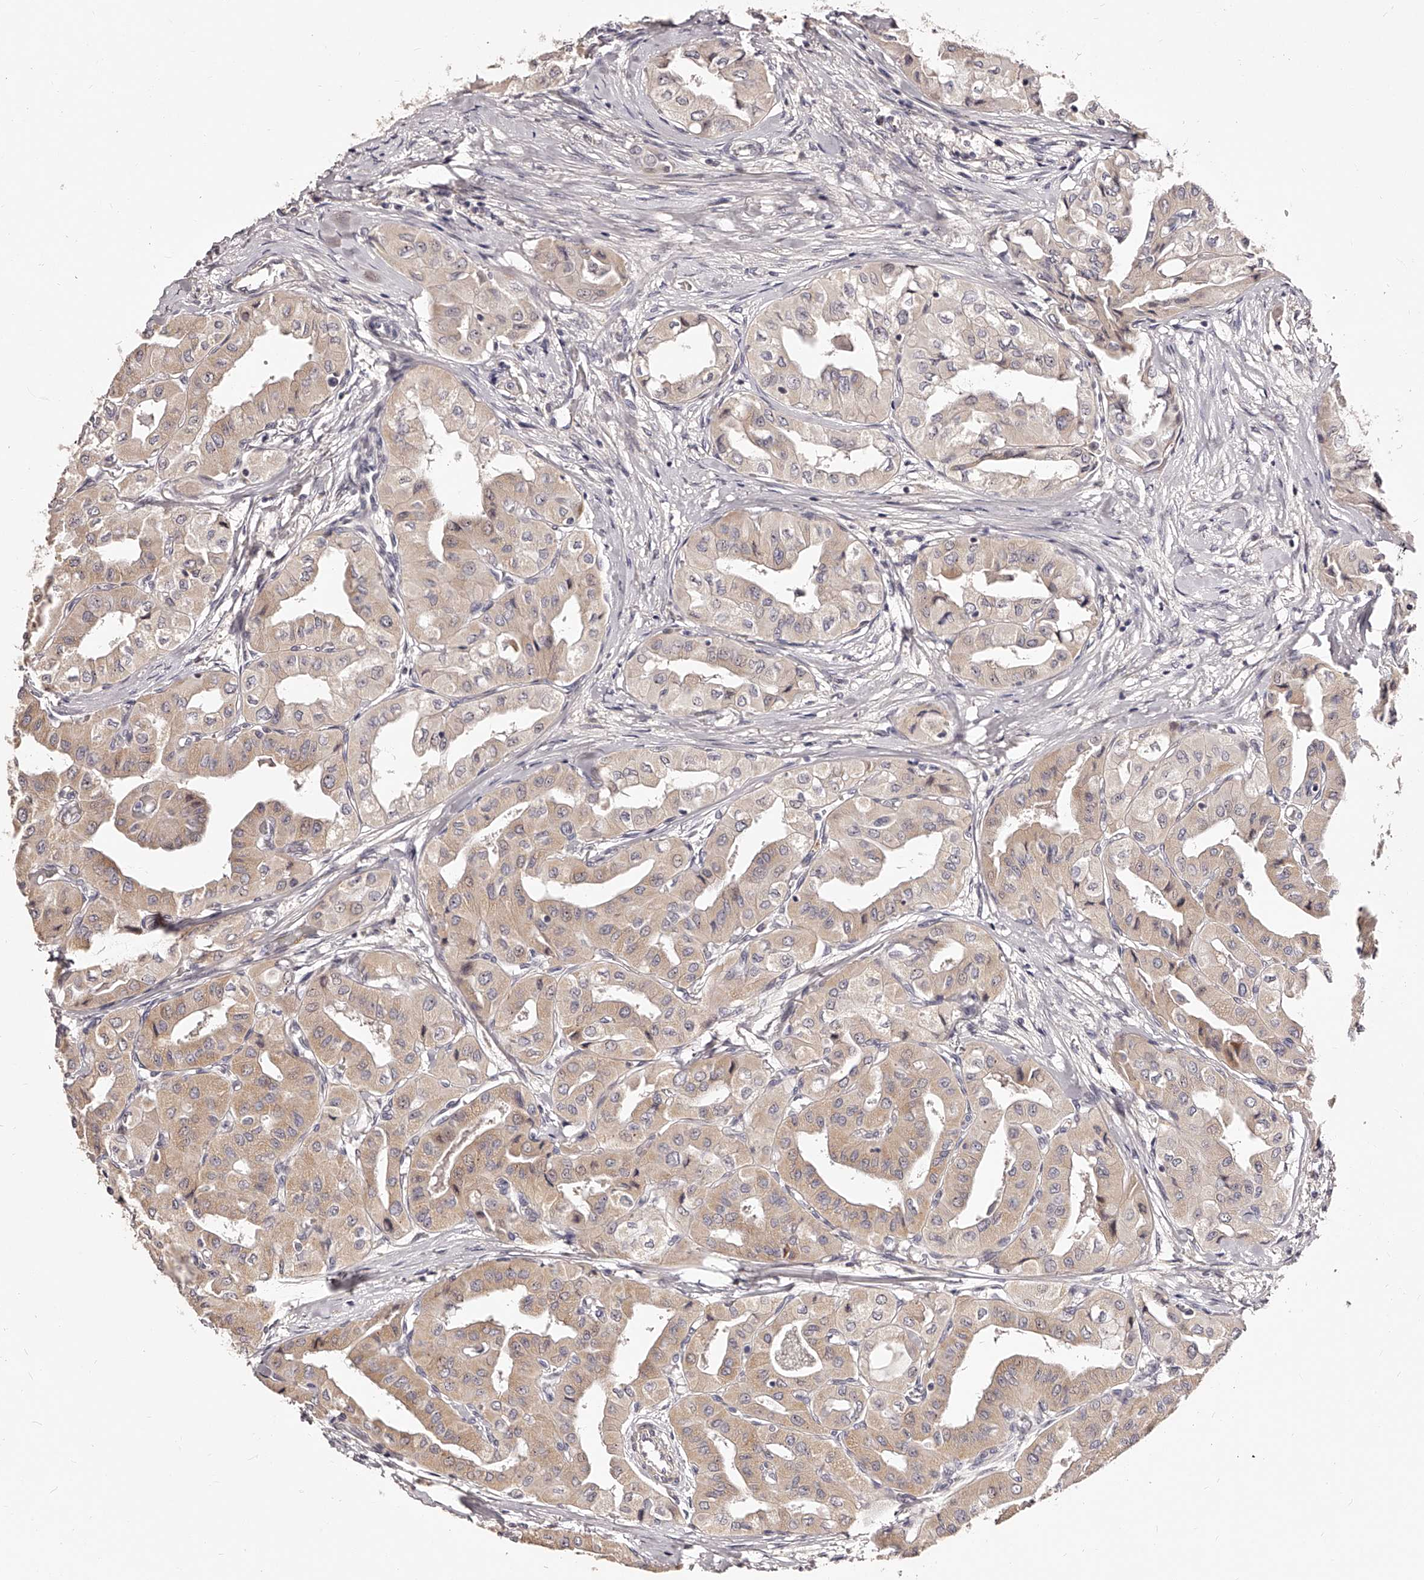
{"staining": {"intensity": "weak", "quantity": "25%-75%", "location": "cytoplasmic/membranous"}, "tissue": "thyroid cancer", "cell_type": "Tumor cells", "image_type": "cancer", "snomed": [{"axis": "morphology", "description": "Papillary adenocarcinoma, NOS"}, {"axis": "topography", "description": "Thyroid gland"}], "caption": "Immunohistochemistry (IHC) (DAB) staining of thyroid cancer (papillary adenocarcinoma) reveals weak cytoplasmic/membranous protein expression in about 25%-75% of tumor cells.", "gene": "ZNF502", "patient": {"sex": "female", "age": 59}}